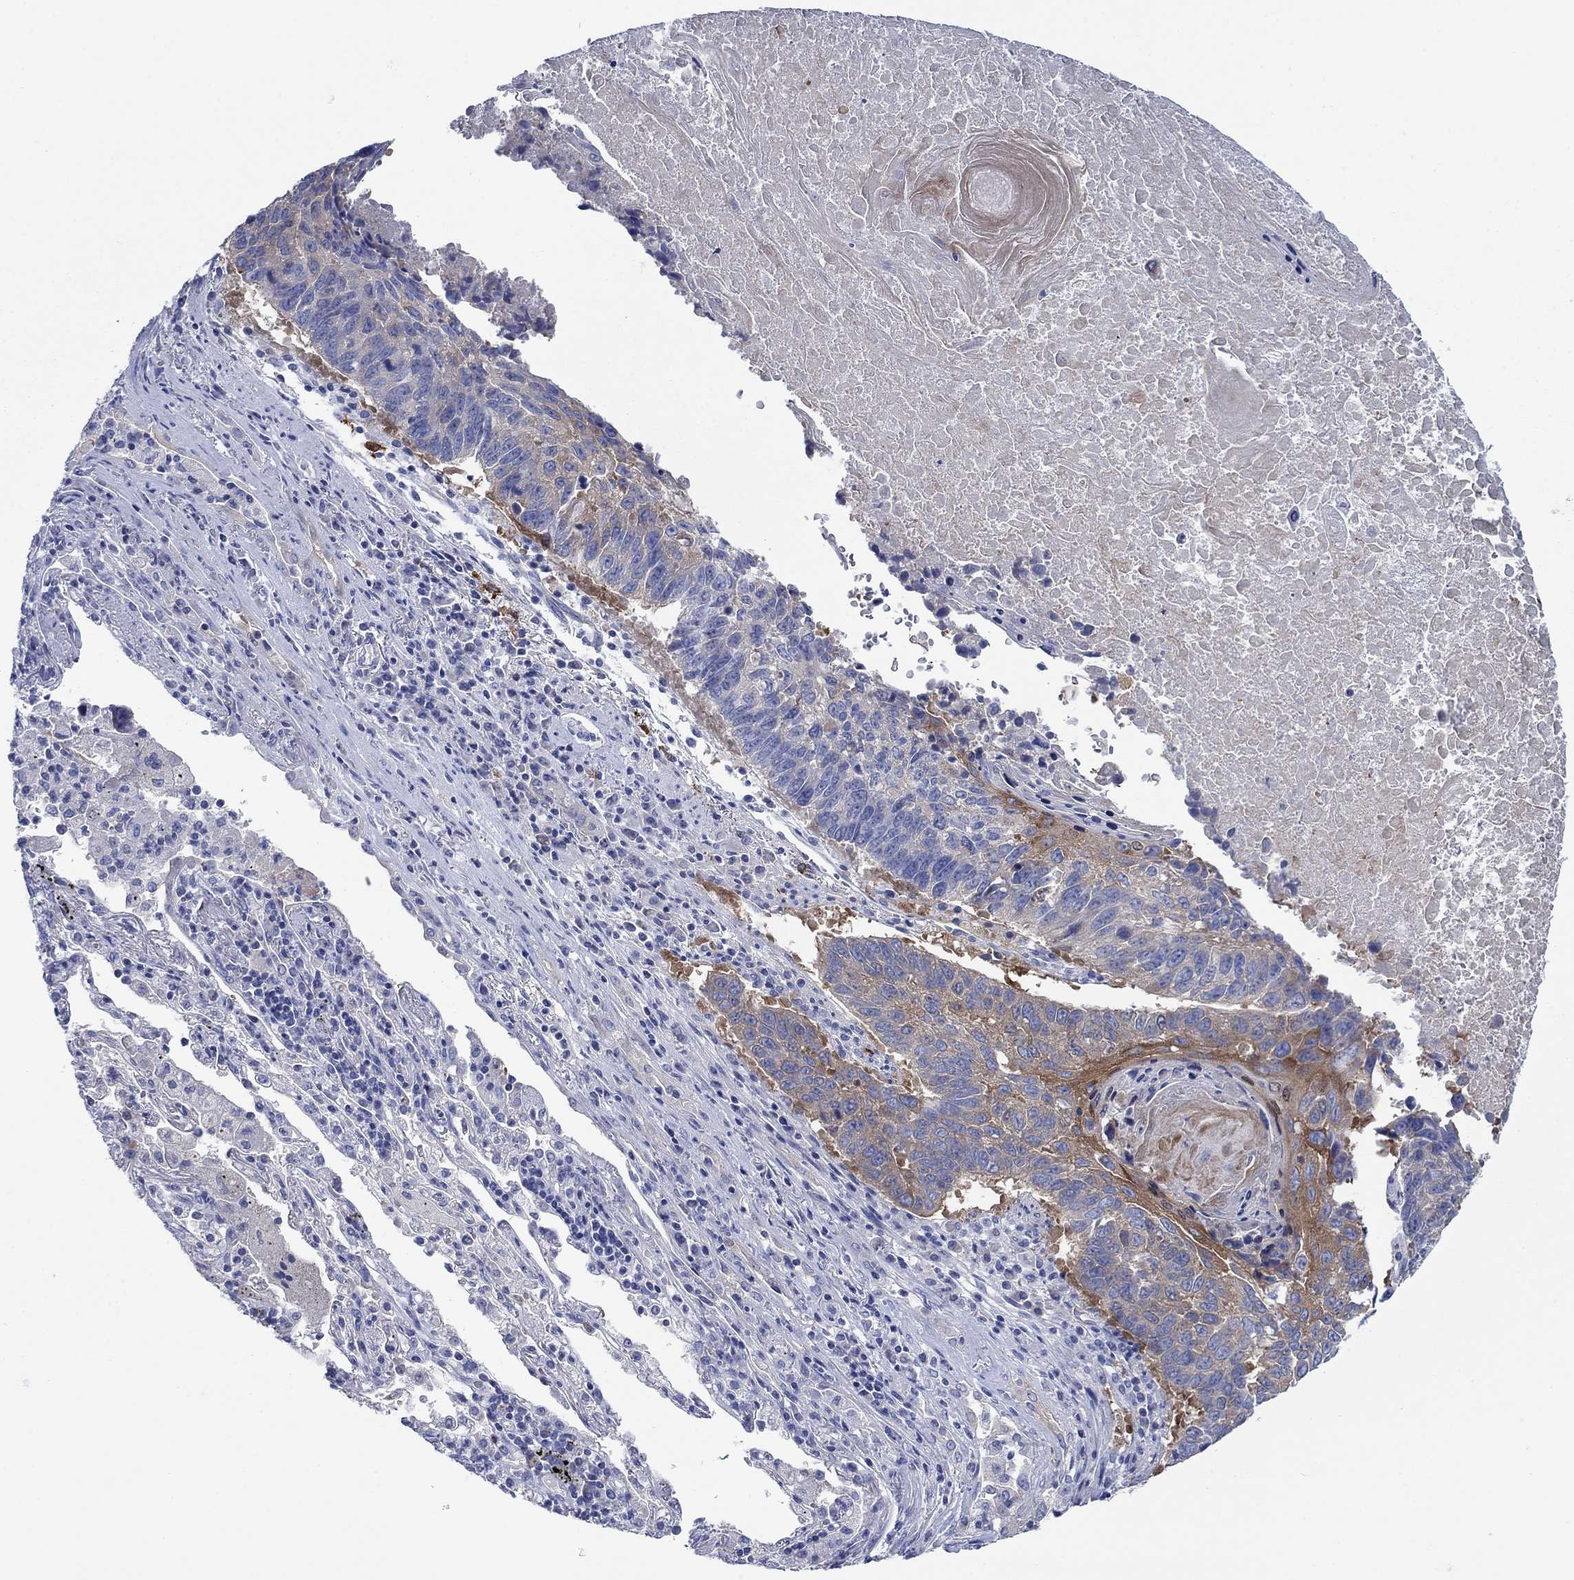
{"staining": {"intensity": "moderate", "quantity": "25%-75%", "location": "cytoplasmic/membranous"}, "tissue": "lung cancer", "cell_type": "Tumor cells", "image_type": "cancer", "snomed": [{"axis": "morphology", "description": "Squamous cell carcinoma, NOS"}, {"axis": "topography", "description": "Lung"}], "caption": "The immunohistochemical stain highlights moderate cytoplasmic/membranous staining in tumor cells of lung cancer (squamous cell carcinoma) tissue.", "gene": "TRIM16", "patient": {"sex": "male", "age": 73}}